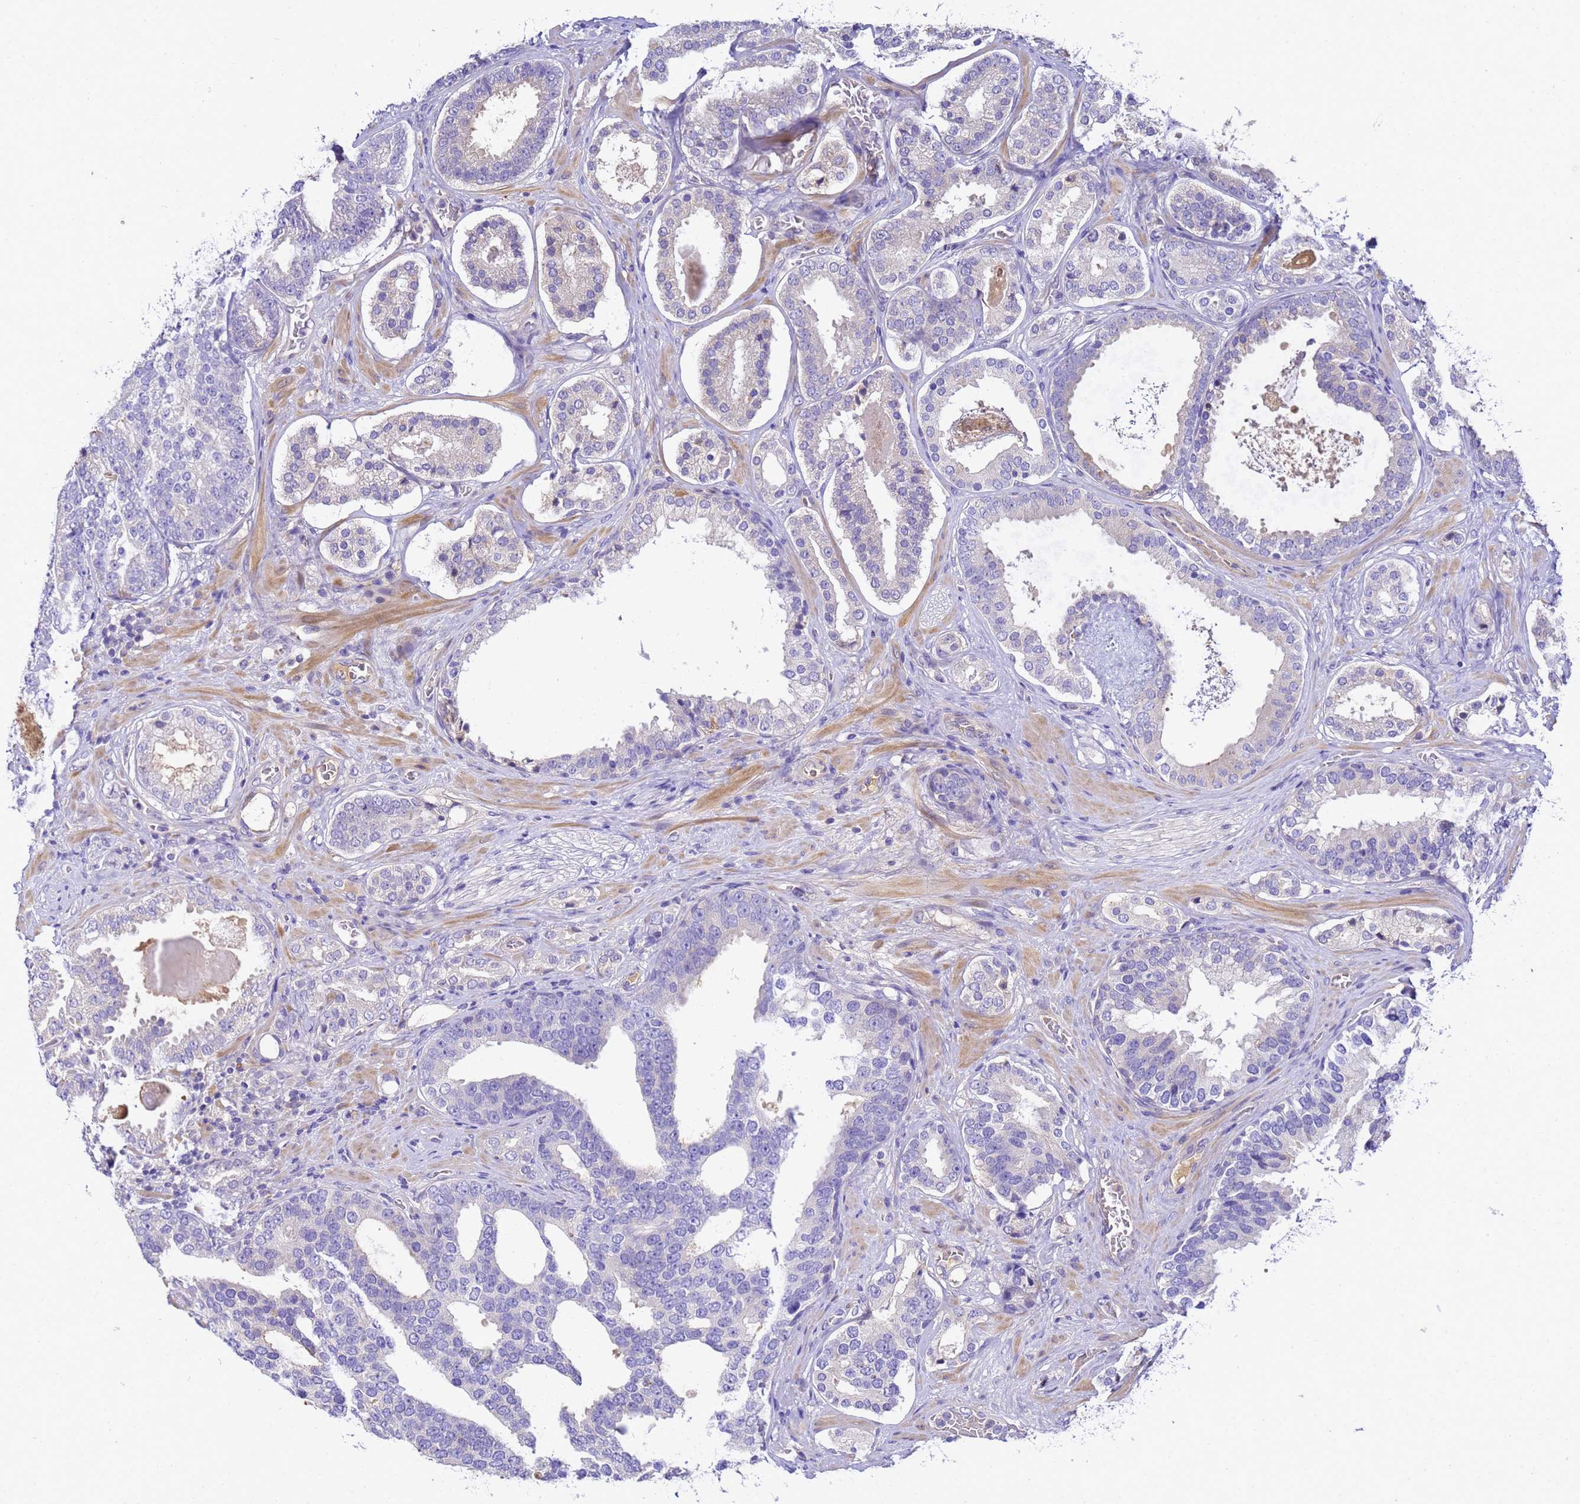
{"staining": {"intensity": "negative", "quantity": "none", "location": "none"}, "tissue": "prostate cancer", "cell_type": "Tumor cells", "image_type": "cancer", "snomed": [{"axis": "morphology", "description": "Adenocarcinoma, High grade"}, {"axis": "topography", "description": "Prostate"}], "caption": "This is an IHC photomicrograph of prostate high-grade adenocarcinoma. There is no expression in tumor cells.", "gene": "TBCD", "patient": {"sex": "male", "age": 60}}